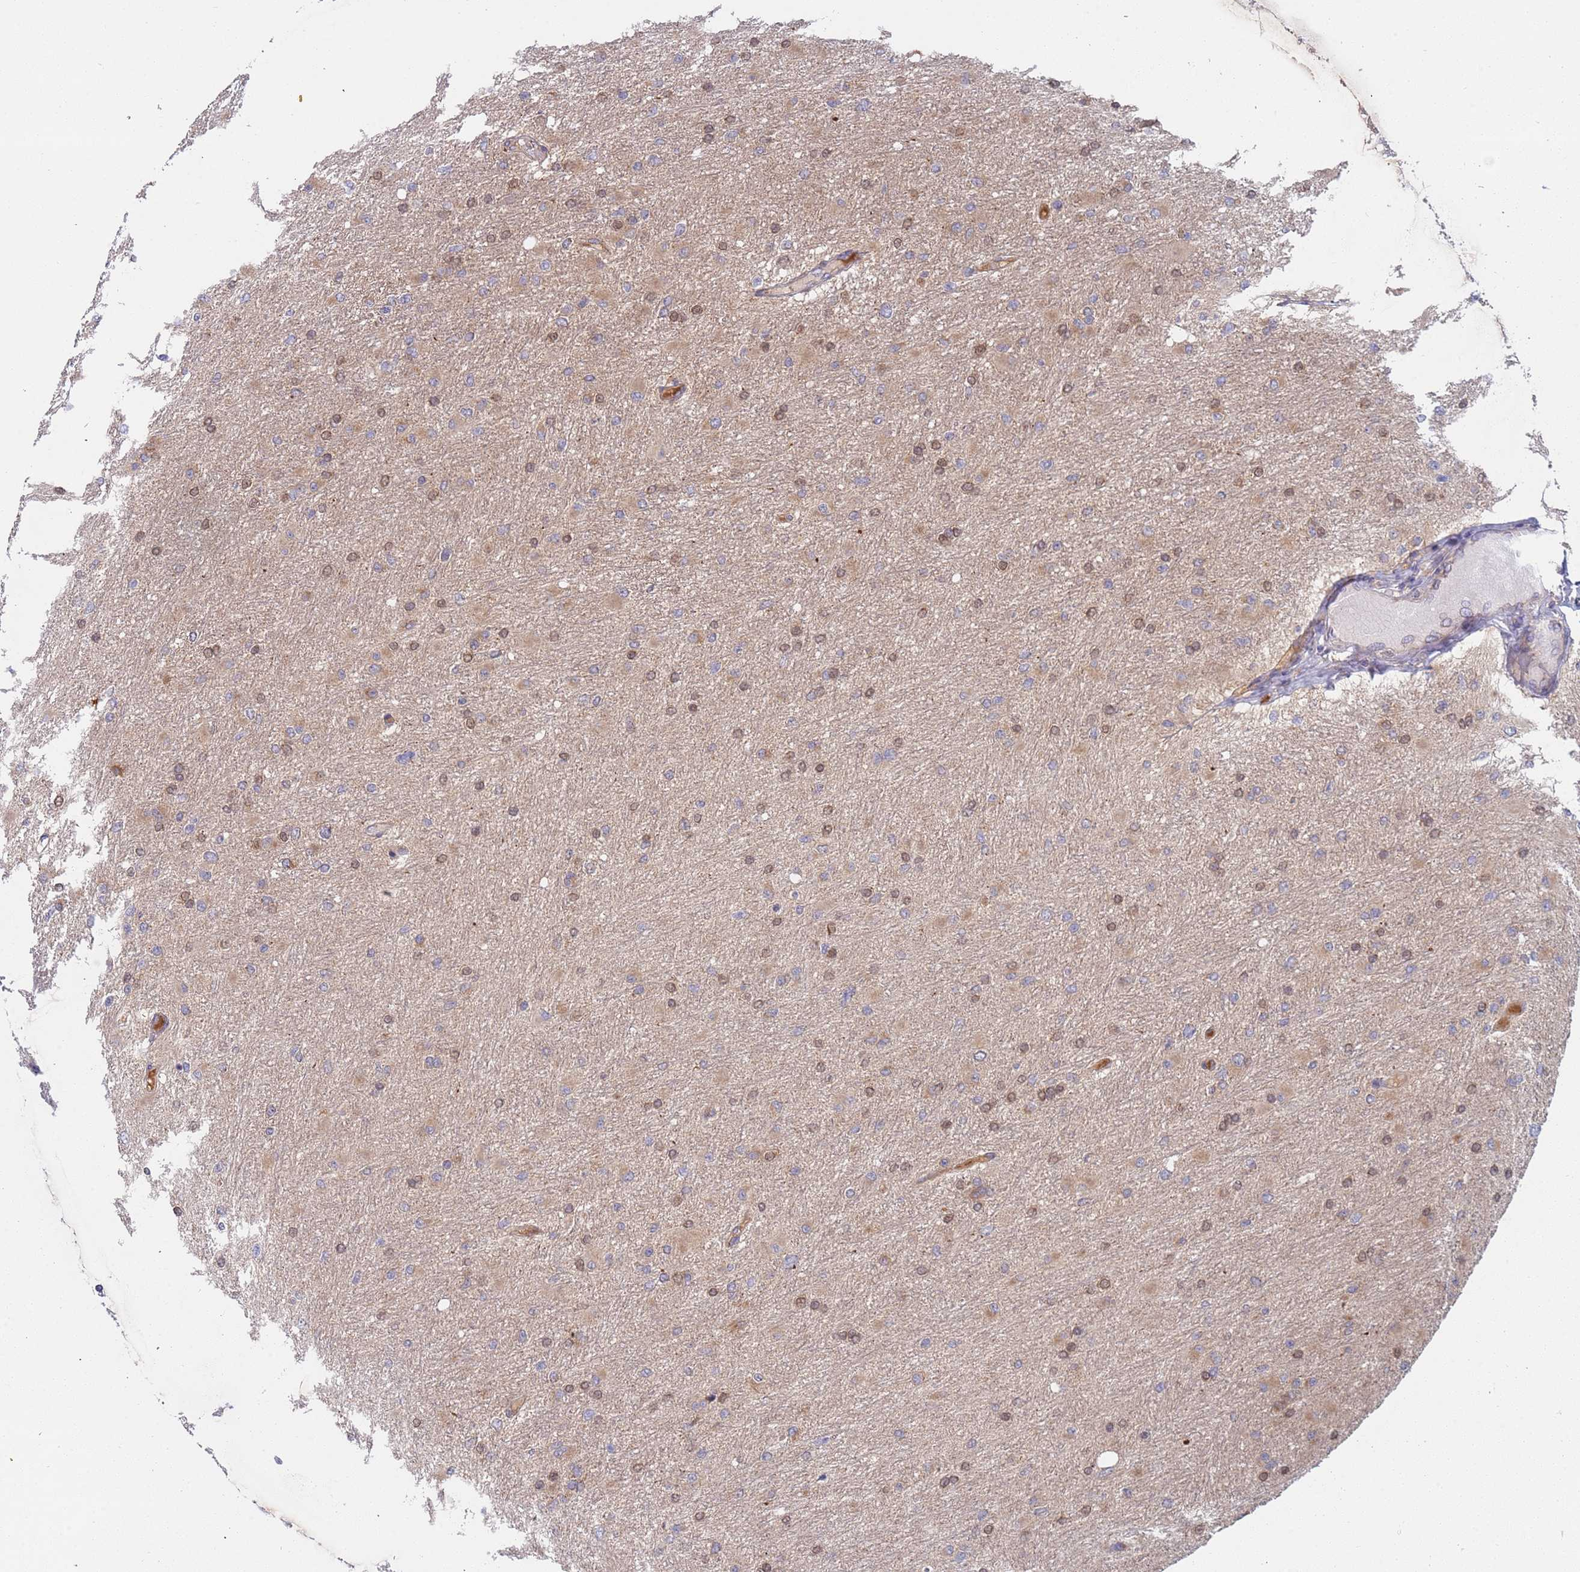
{"staining": {"intensity": "weak", "quantity": "25%-75%", "location": "cytoplasmic/membranous"}, "tissue": "glioma", "cell_type": "Tumor cells", "image_type": "cancer", "snomed": [{"axis": "morphology", "description": "Glioma, malignant, High grade"}, {"axis": "topography", "description": "Cerebral cortex"}], "caption": "The image reveals a brown stain indicating the presence of a protein in the cytoplasmic/membranous of tumor cells in malignant high-grade glioma.", "gene": "OR5A2", "patient": {"sex": "female", "age": 36}}